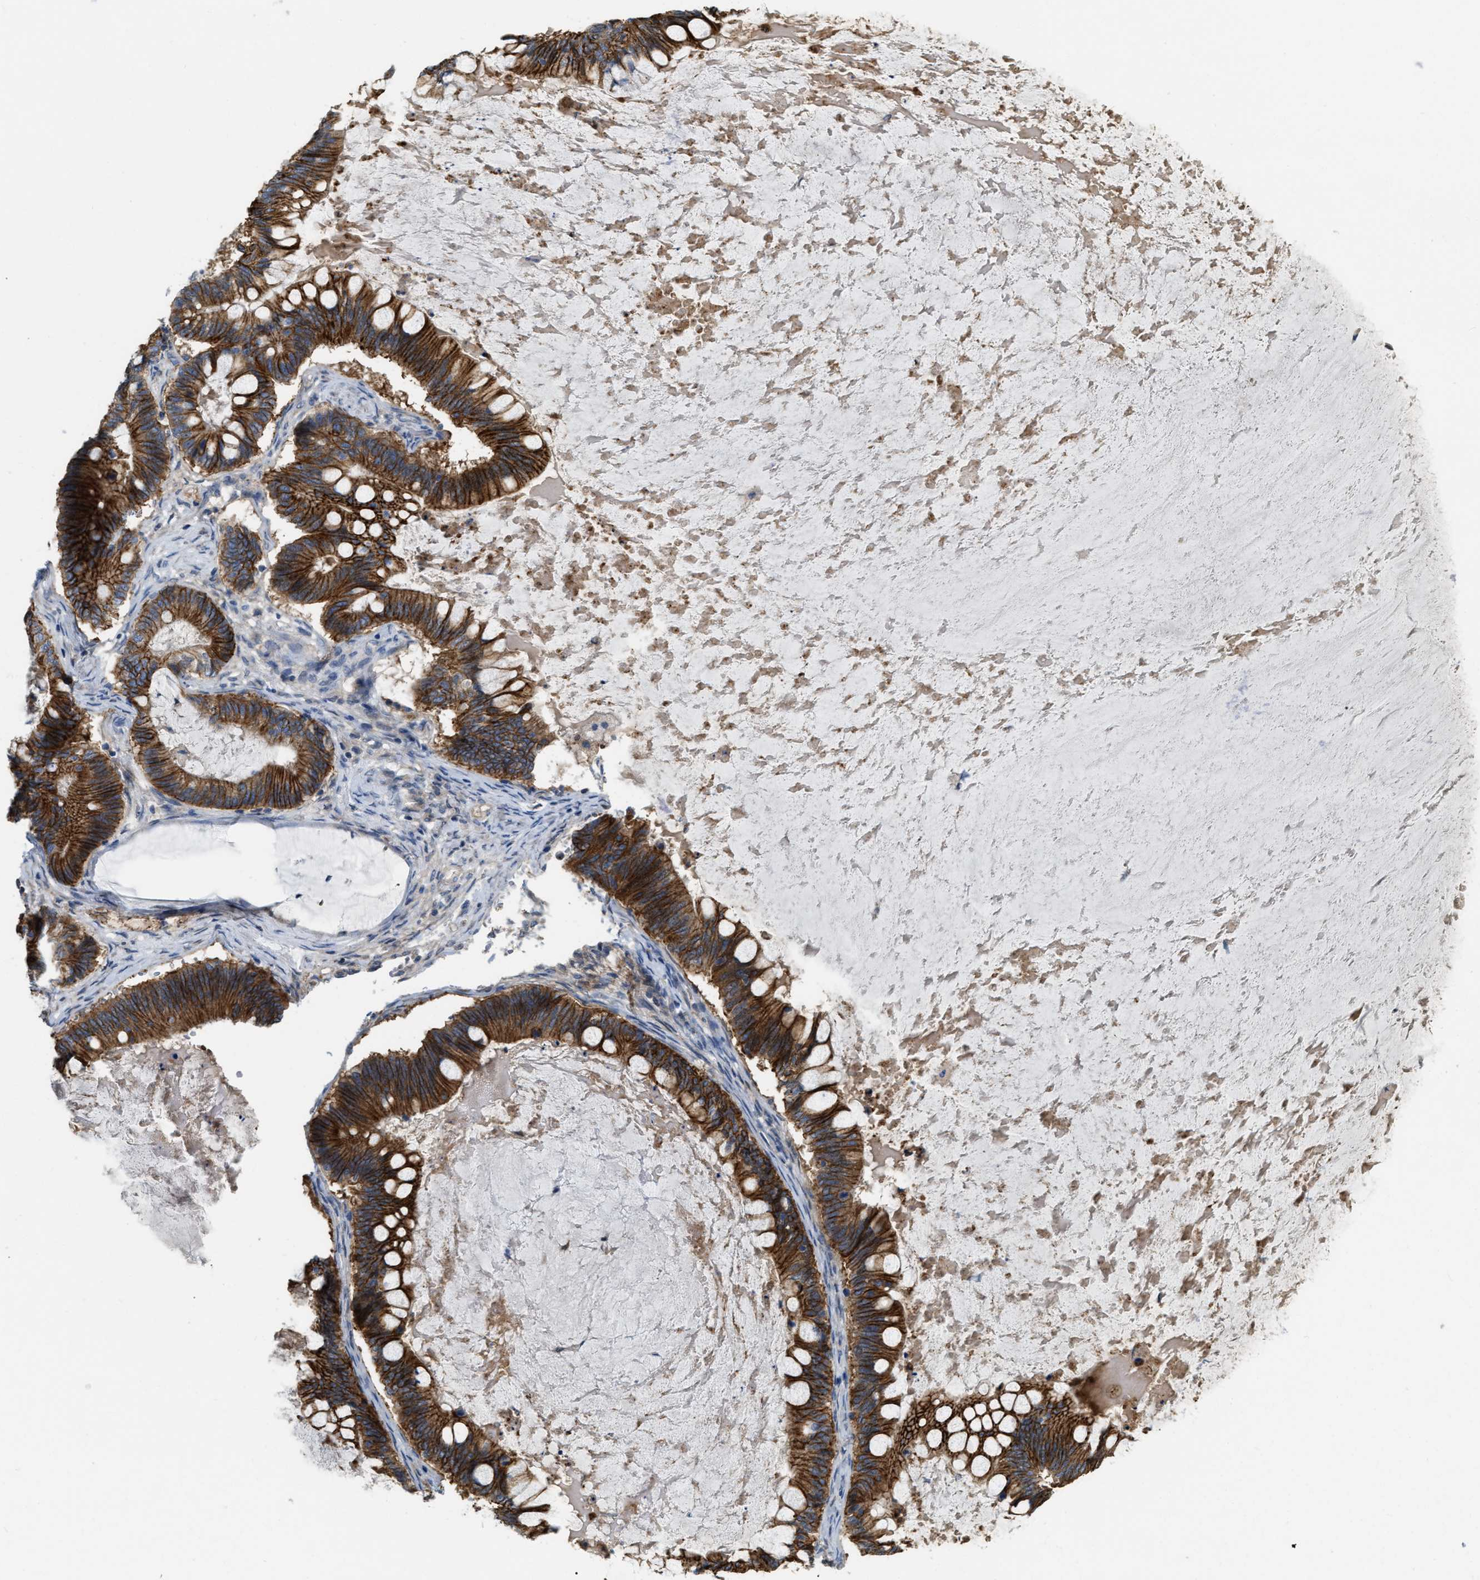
{"staining": {"intensity": "strong", "quantity": ">75%", "location": "cytoplasmic/membranous"}, "tissue": "ovarian cancer", "cell_type": "Tumor cells", "image_type": "cancer", "snomed": [{"axis": "morphology", "description": "Cystadenocarcinoma, mucinous, NOS"}, {"axis": "topography", "description": "Ovary"}], "caption": "Ovarian cancer stained for a protein (brown) reveals strong cytoplasmic/membranous positive positivity in approximately >75% of tumor cells.", "gene": "DHX58", "patient": {"sex": "female", "age": 61}}